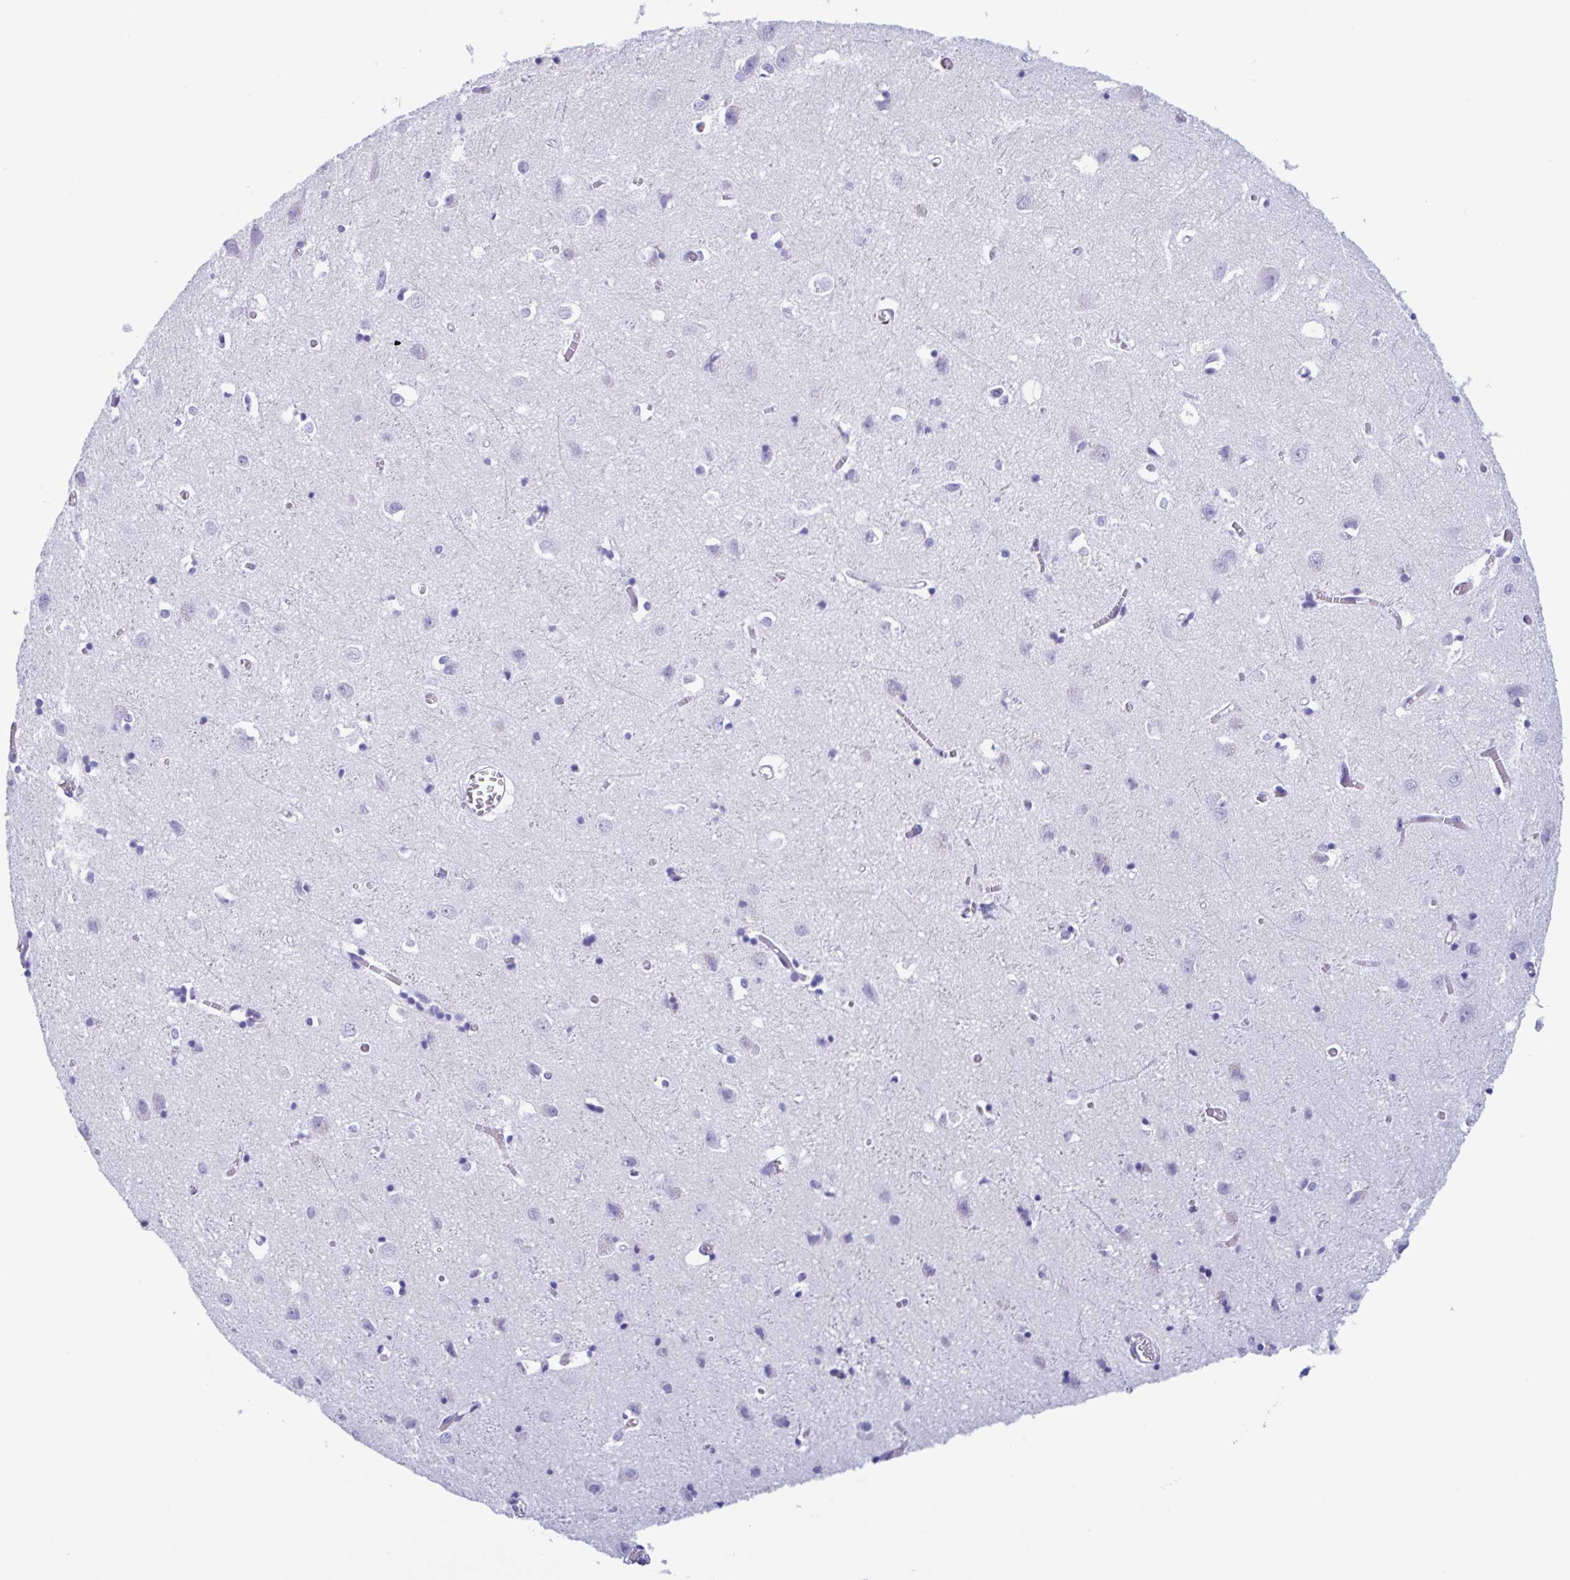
{"staining": {"intensity": "negative", "quantity": "none", "location": "none"}, "tissue": "cerebral cortex", "cell_type": "Endothelial cells", "image_type": "normal", "snomed": [{"axis": "morphology", "description": "Normal tissue, NOS"}, {"axis": "topography", "description": "Cerebral cortex"}], "caption": "DAB (3,3'-diaminobenzidine) immunohistochemical staining of unremarkable cerebral cortex shows no significant staining in endothelial cells.", "gene": "ZNF850", "patient": {"sex": "male", "age": 70}}